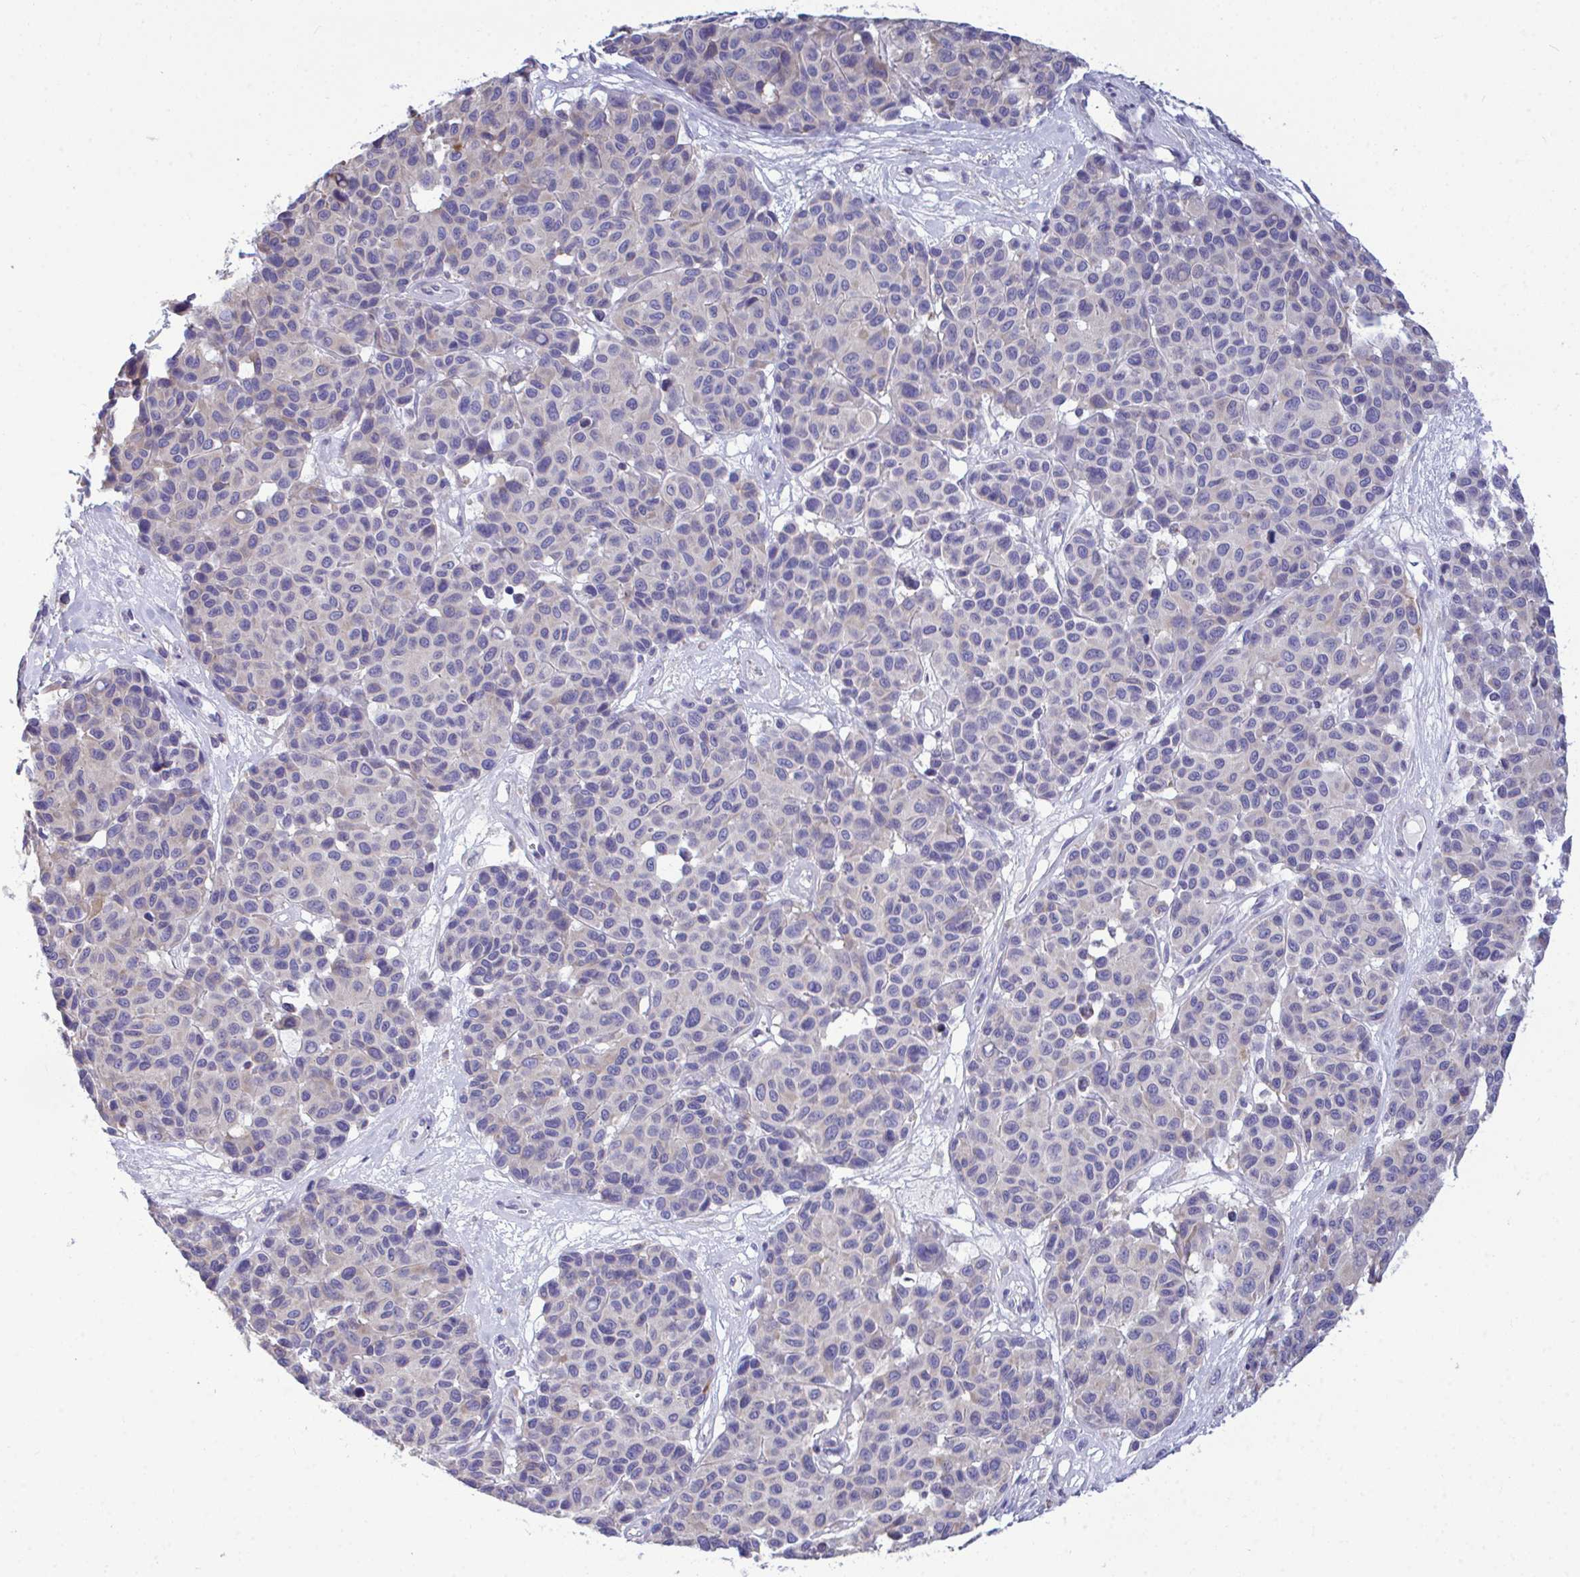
{"staining": {"intensity": "negative", "quantity": "none", "location": "none"}, "tissue": "melanoma", "cell_type": "Tumor cells", "image_type": "cancer", "snomed": [{"axis": "morphology", "description": "Malignant melanoma, NOS"}, {"axis": "topography", "description": "Skin"}], "caption": "A high-resolution micrograph shows immunohistochemistry (IHC) staining of malignant melanoma, which reveals no significant positivity in tumor cells. (Stains: DAB (3,3'-diaminobenzidine) immunohistochemistry with hematoxylin counter stain, Microscopy: brightfield microscopy at high magnification).", "gene": "PIGK", "patient": {"sex": "female", "age": 66}}